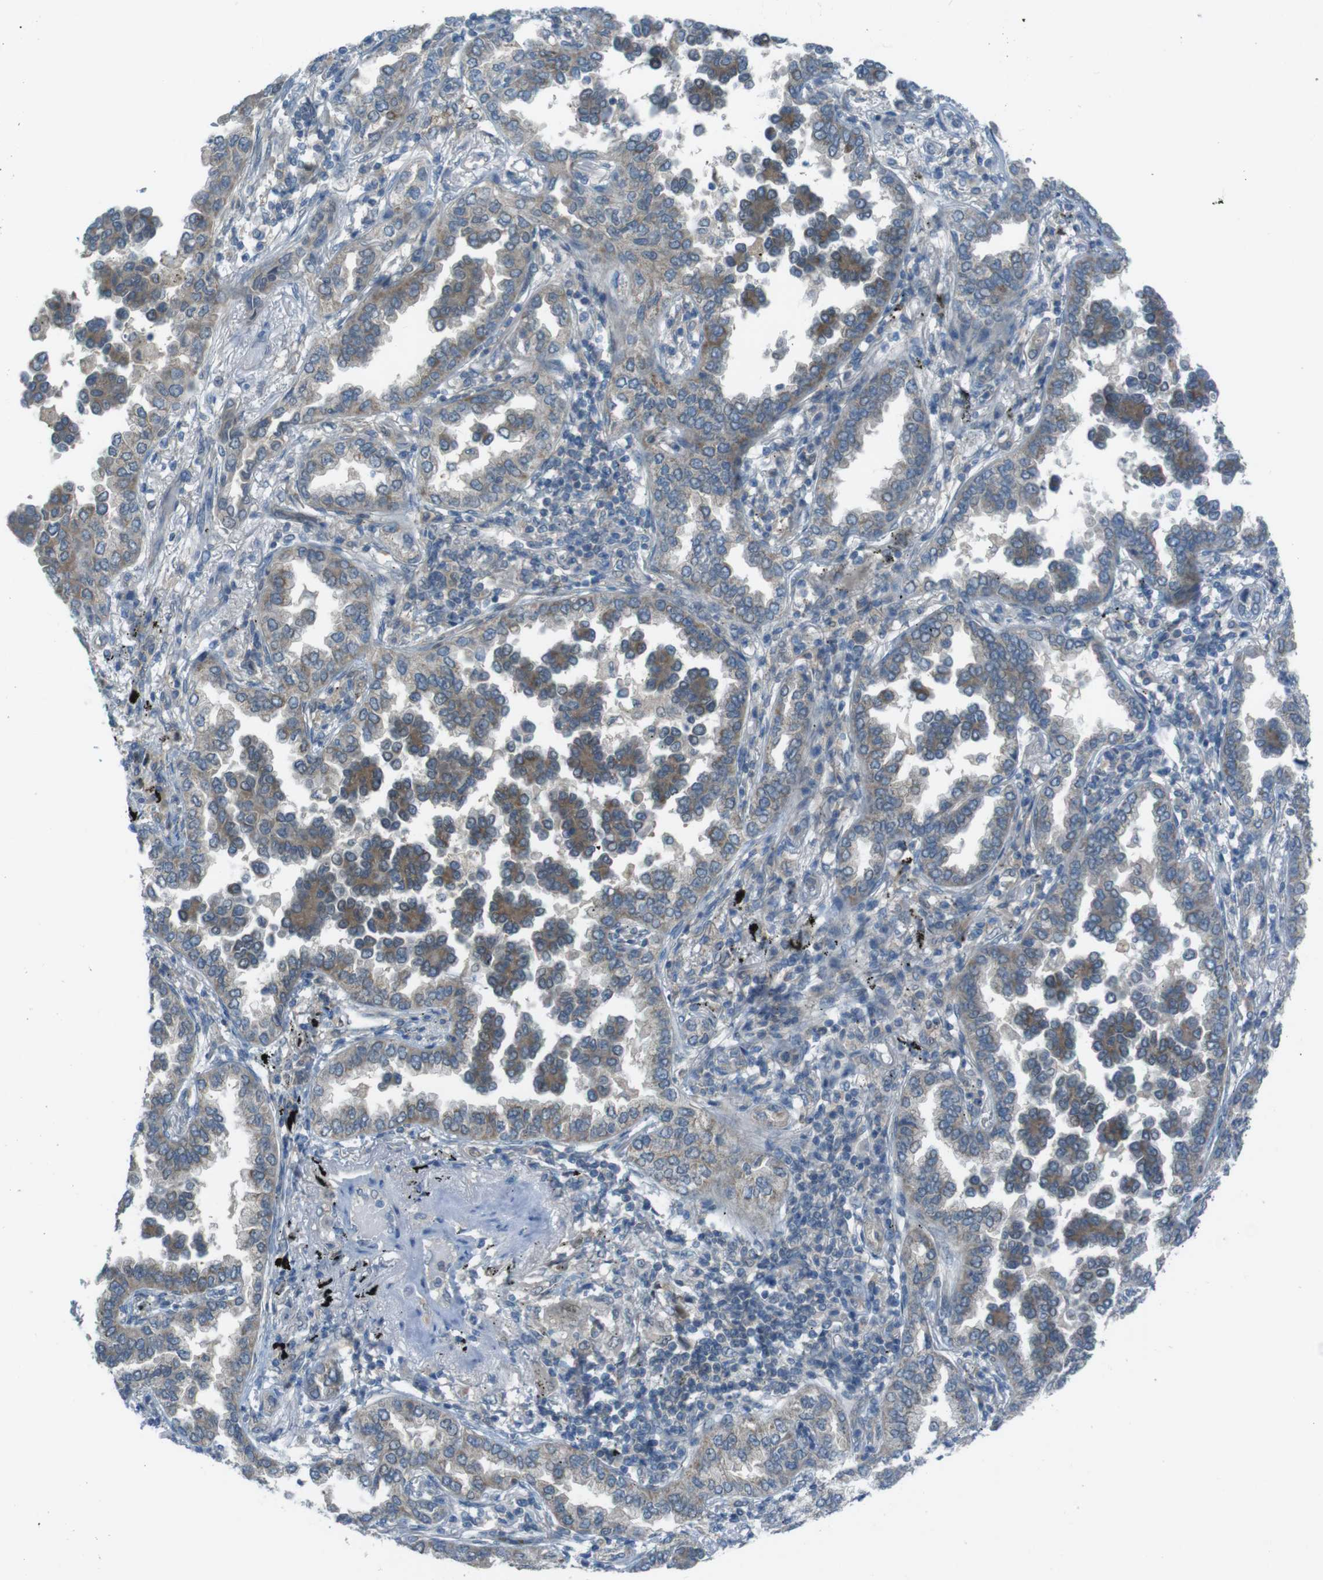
{"staining": {"intensity": "moderate", "quantity": "<25%", "location": "cytoplasmic/membranous"}, "tissue": "lung cancer", "cell_type": "Tumor cells", "image_type": "cancer", "snomed": [{"axis": "morphology", "description": "Normal tissue, NOS"}, {"axis": "morphology", "description": "Adenocarcinoma, NOS"}, {"axis": "topography", "description": "Lung"}], "caption": "Human lung cancer (adenocarcinoma) stained with a protein marker shows moderate staining in tumor cells.", "gene": "ZDHHC20", "patient": {"sex": "male", "age": 59}}